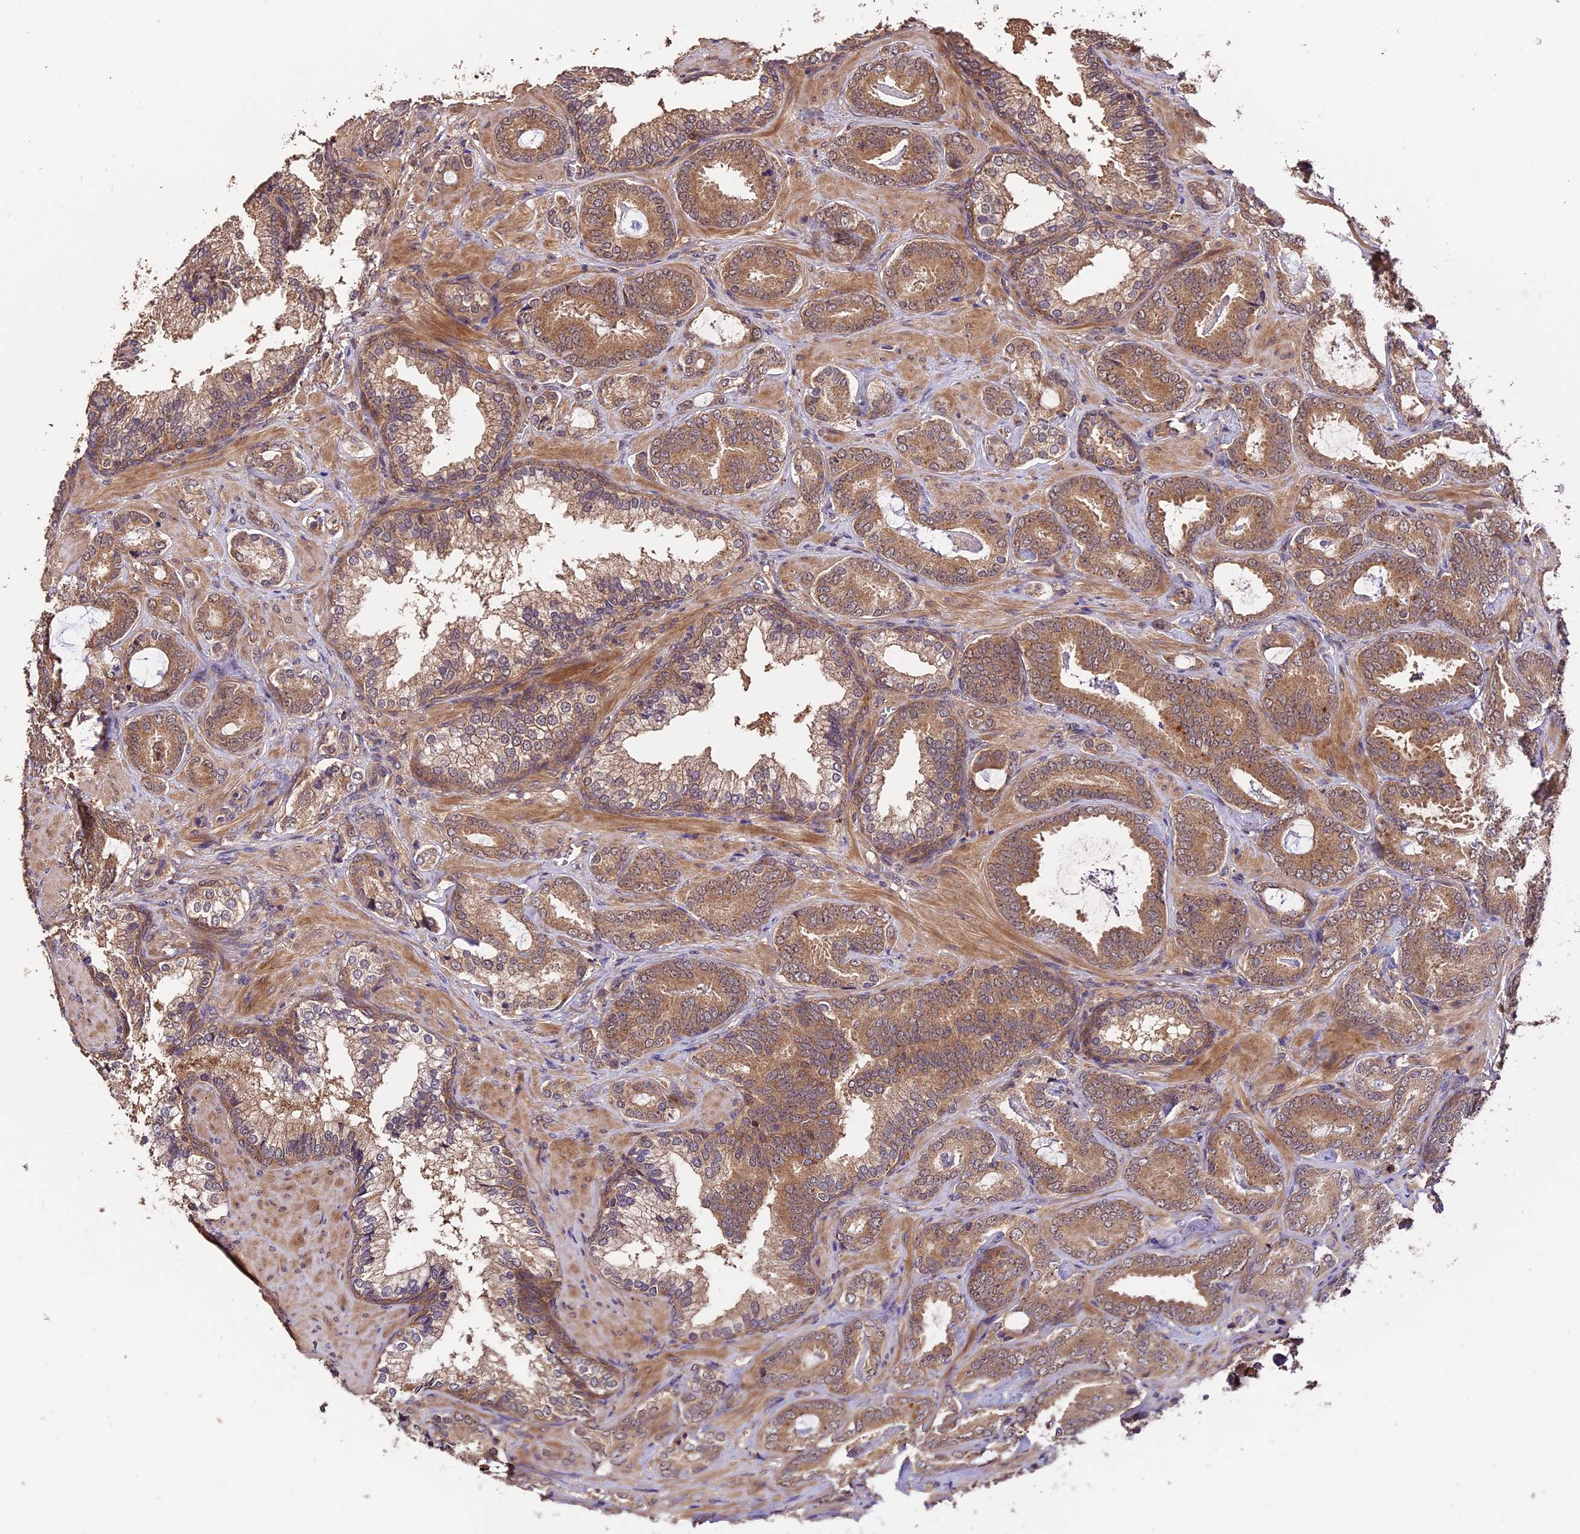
{"staining": {"intensity": "moderate", "quantity": ">75%", "location": "cytoplasmic/membranous"}, "tissue": "prostate cancer", "cell_type": "Tumor cells", "image_type": "cancer", "snomed": [{"axis": "morphology", "description": "Adenocarcinoma, Low grade"}, {"axis": "topography", "description": "Prostate"}], "caption": "This is a photomicrograph of IHC staining of prostate cancer, which shows moderate expression in the cytoplasmic/membranous of tumor cells.", "gene": "TRMT1", "patient": {"sex": "male", "age": 60}}